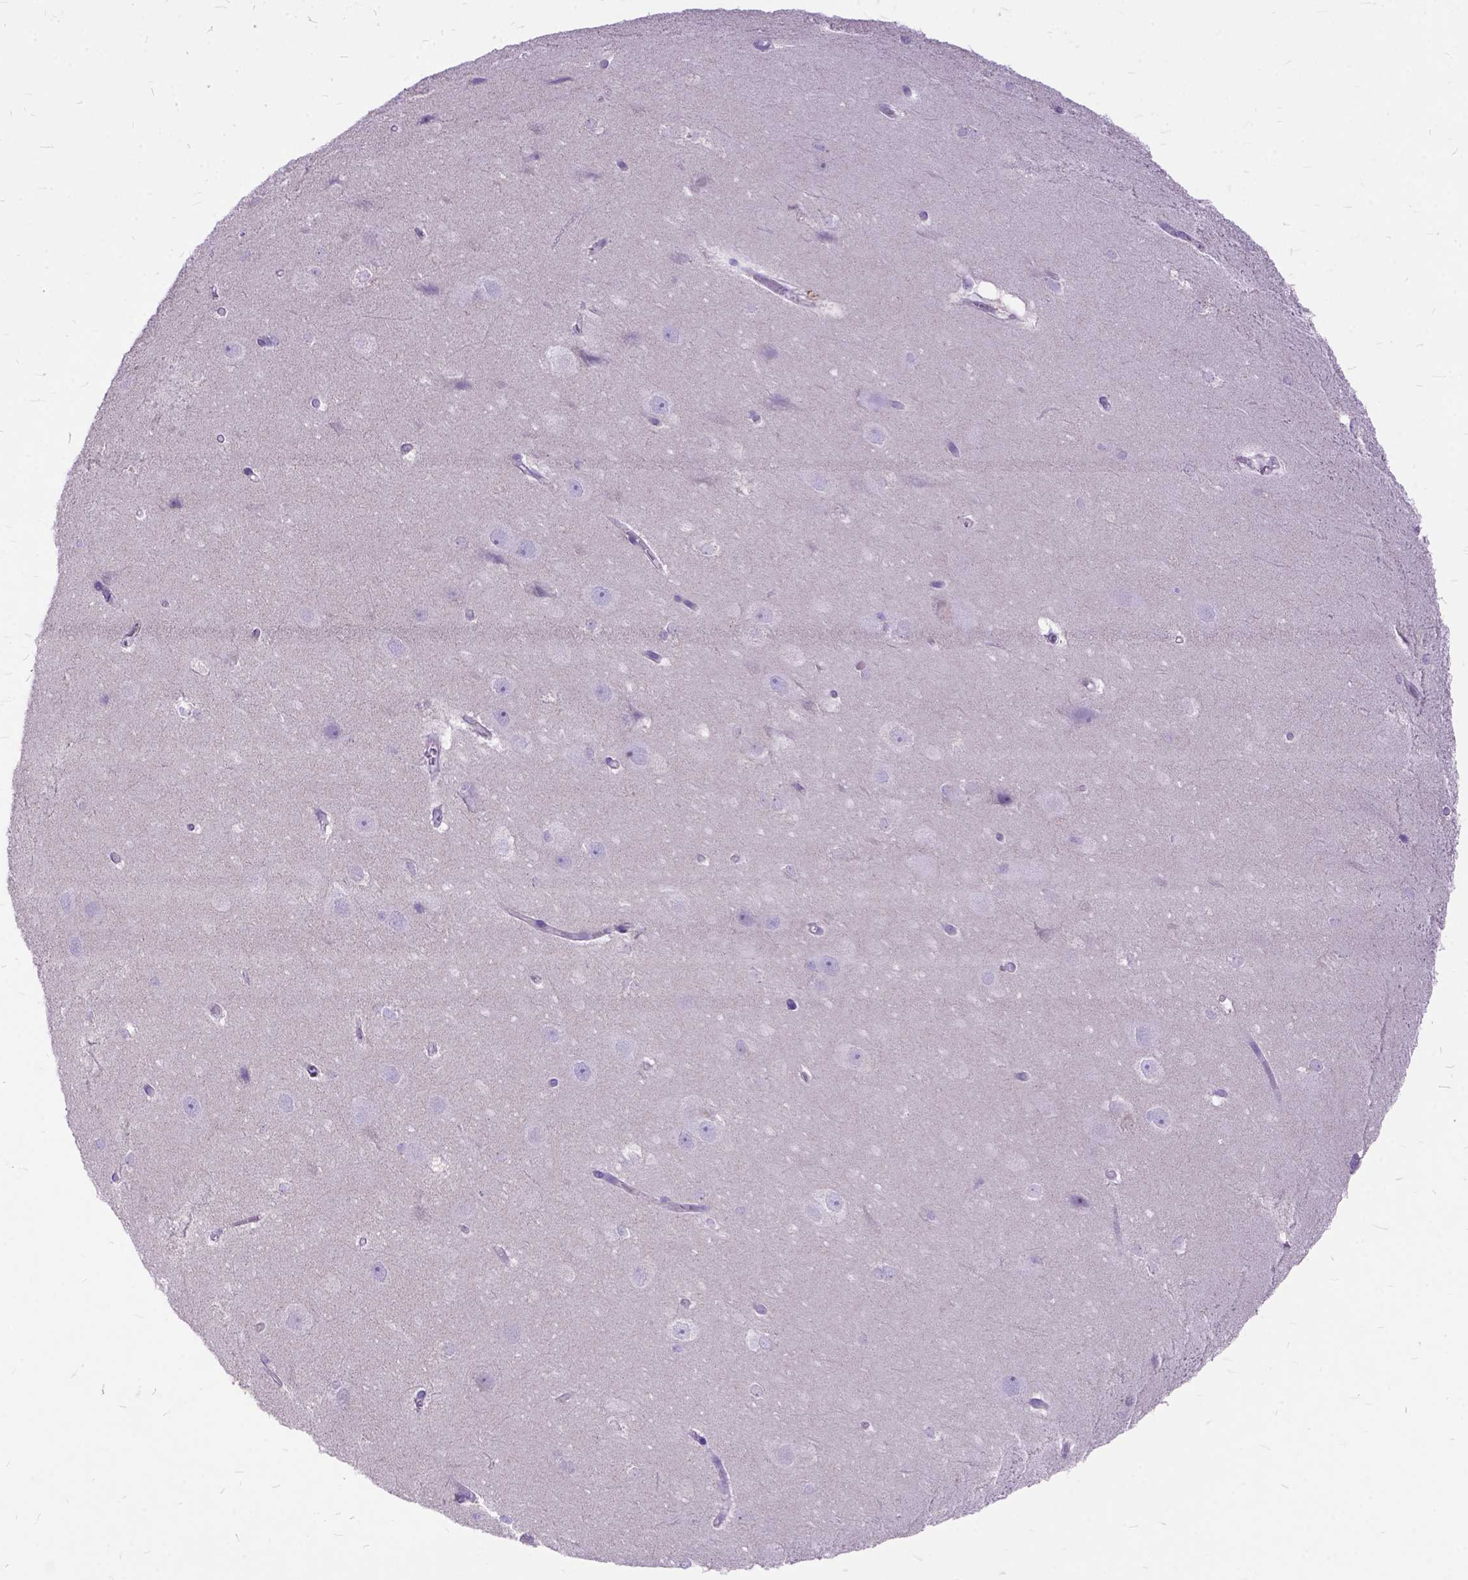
{"staining": {"intensity": "negative", "quantity": "none", "location": "none"}, "tissue": "hippocampus", "cell_type": "Glial cells", "image_type": "normal", "snomed": [{"axis": "morphology", "description": "Normal tissue, NOS"}, {"axis": "topography", "description": "Cerebral cortex"}, {"axis": "topography", "description": "Hippocampus"}], "caption": "The micrograph demonstrates no significant expression in glial cells of hippocampus.", "gene": "CTAG2", "patient": {"sex": "female", "age": 19}}